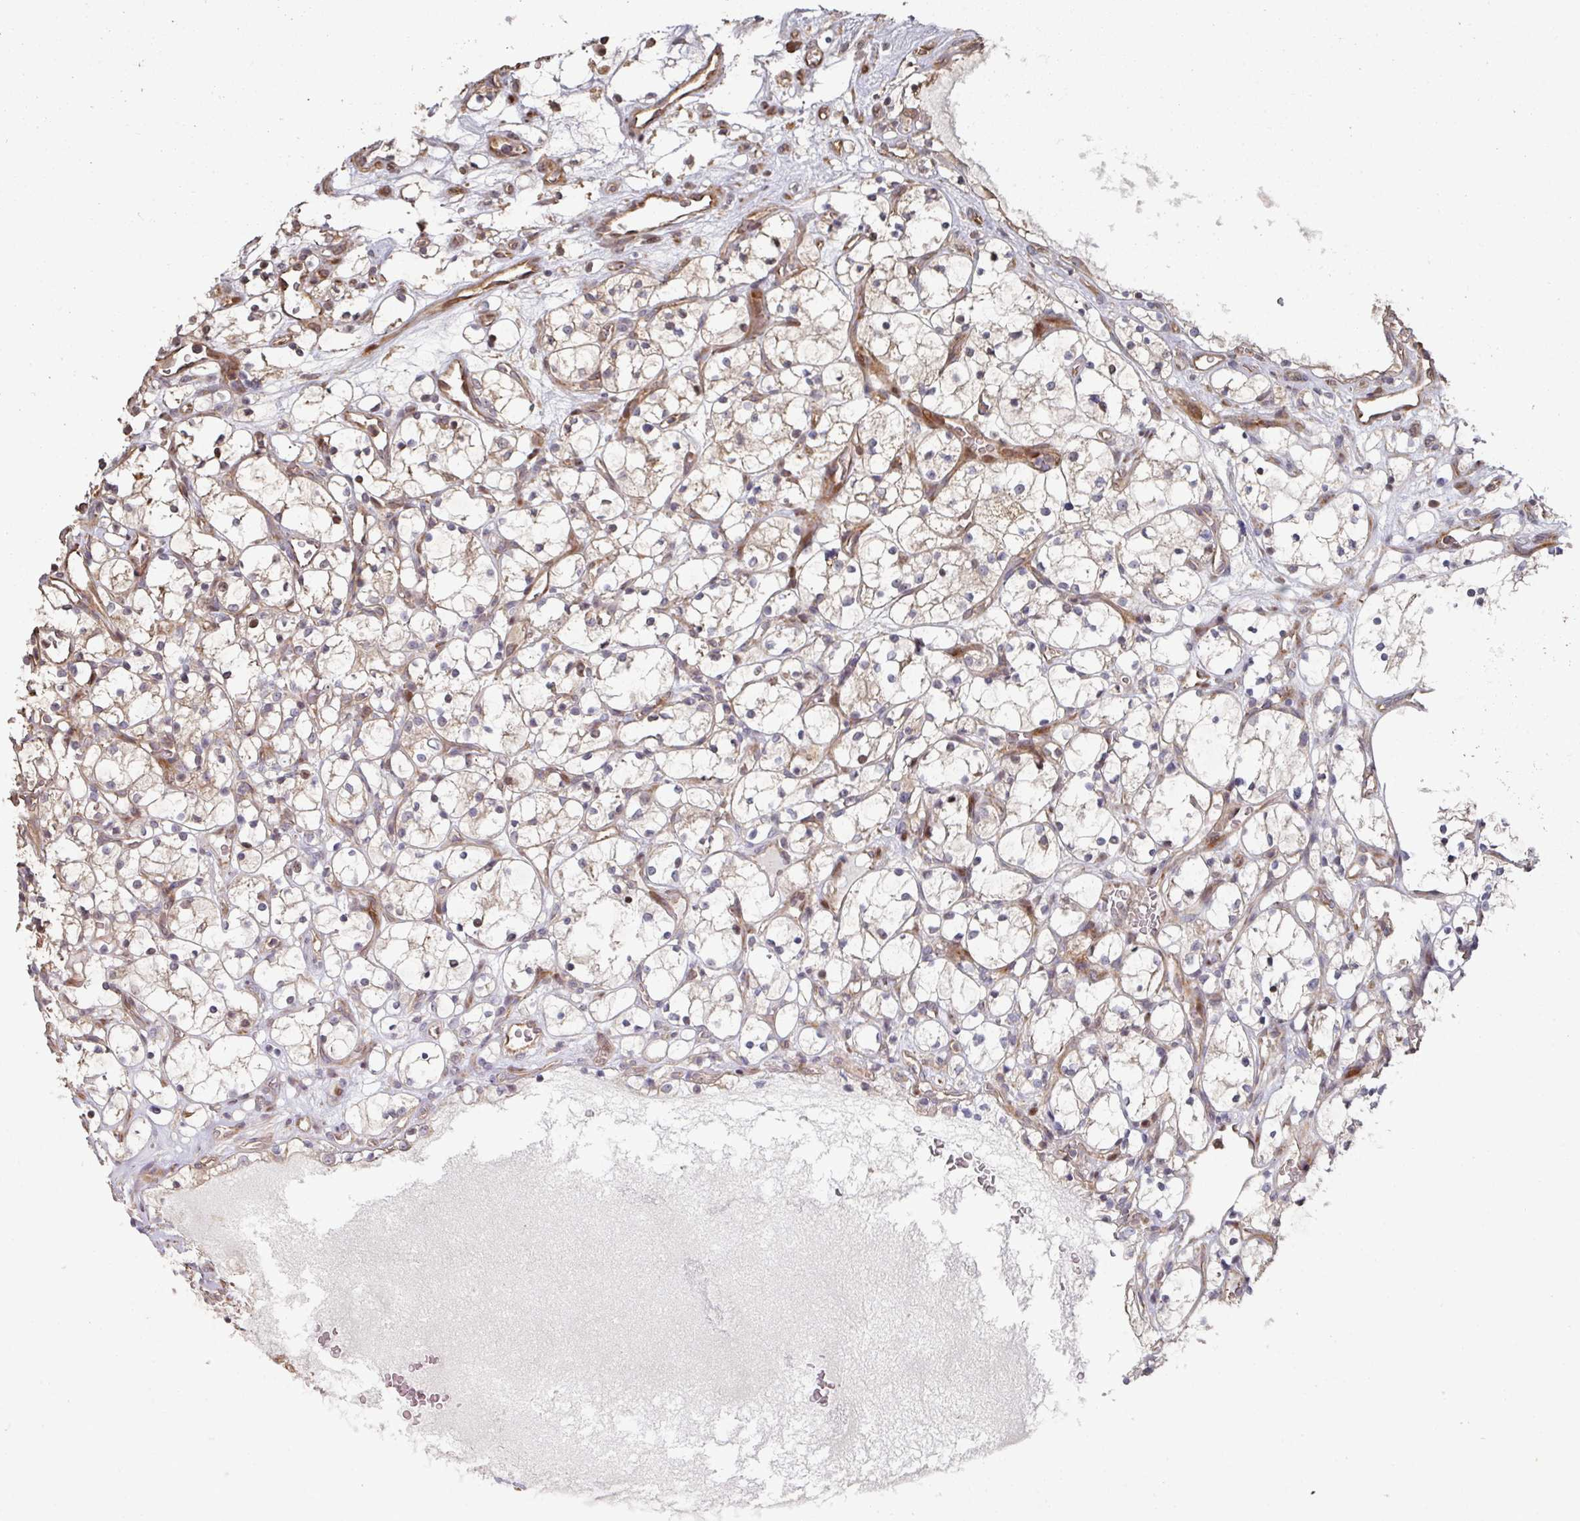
{"staining": {"intensity": "weak", "quantity": "25%-75%", "location": "cytoplasmic/membranous"}, "tissue": "renal cancer", "cell_type": "Tumor cells", "image_type": "cancer", "snomed": [{"axis": "morphology", "description": "Adenocarcinoma, NOS"}, {"axis": "topography", "description": "Kidney"}], "caption": "IHC staining of adenocarcinoma (renal), which exhibits low levels of weak cytoplasmic/membranous staining in approximately 25%-75% of tumor cells indicating weak cytoplasmic/membranous protein expression. The staining was performed using DAB (brown) for protein detection and nuclei were counterstained in hematoxylin (blue).", "gene": "CA7", "patient": {"sex": "female", "age": 69}}